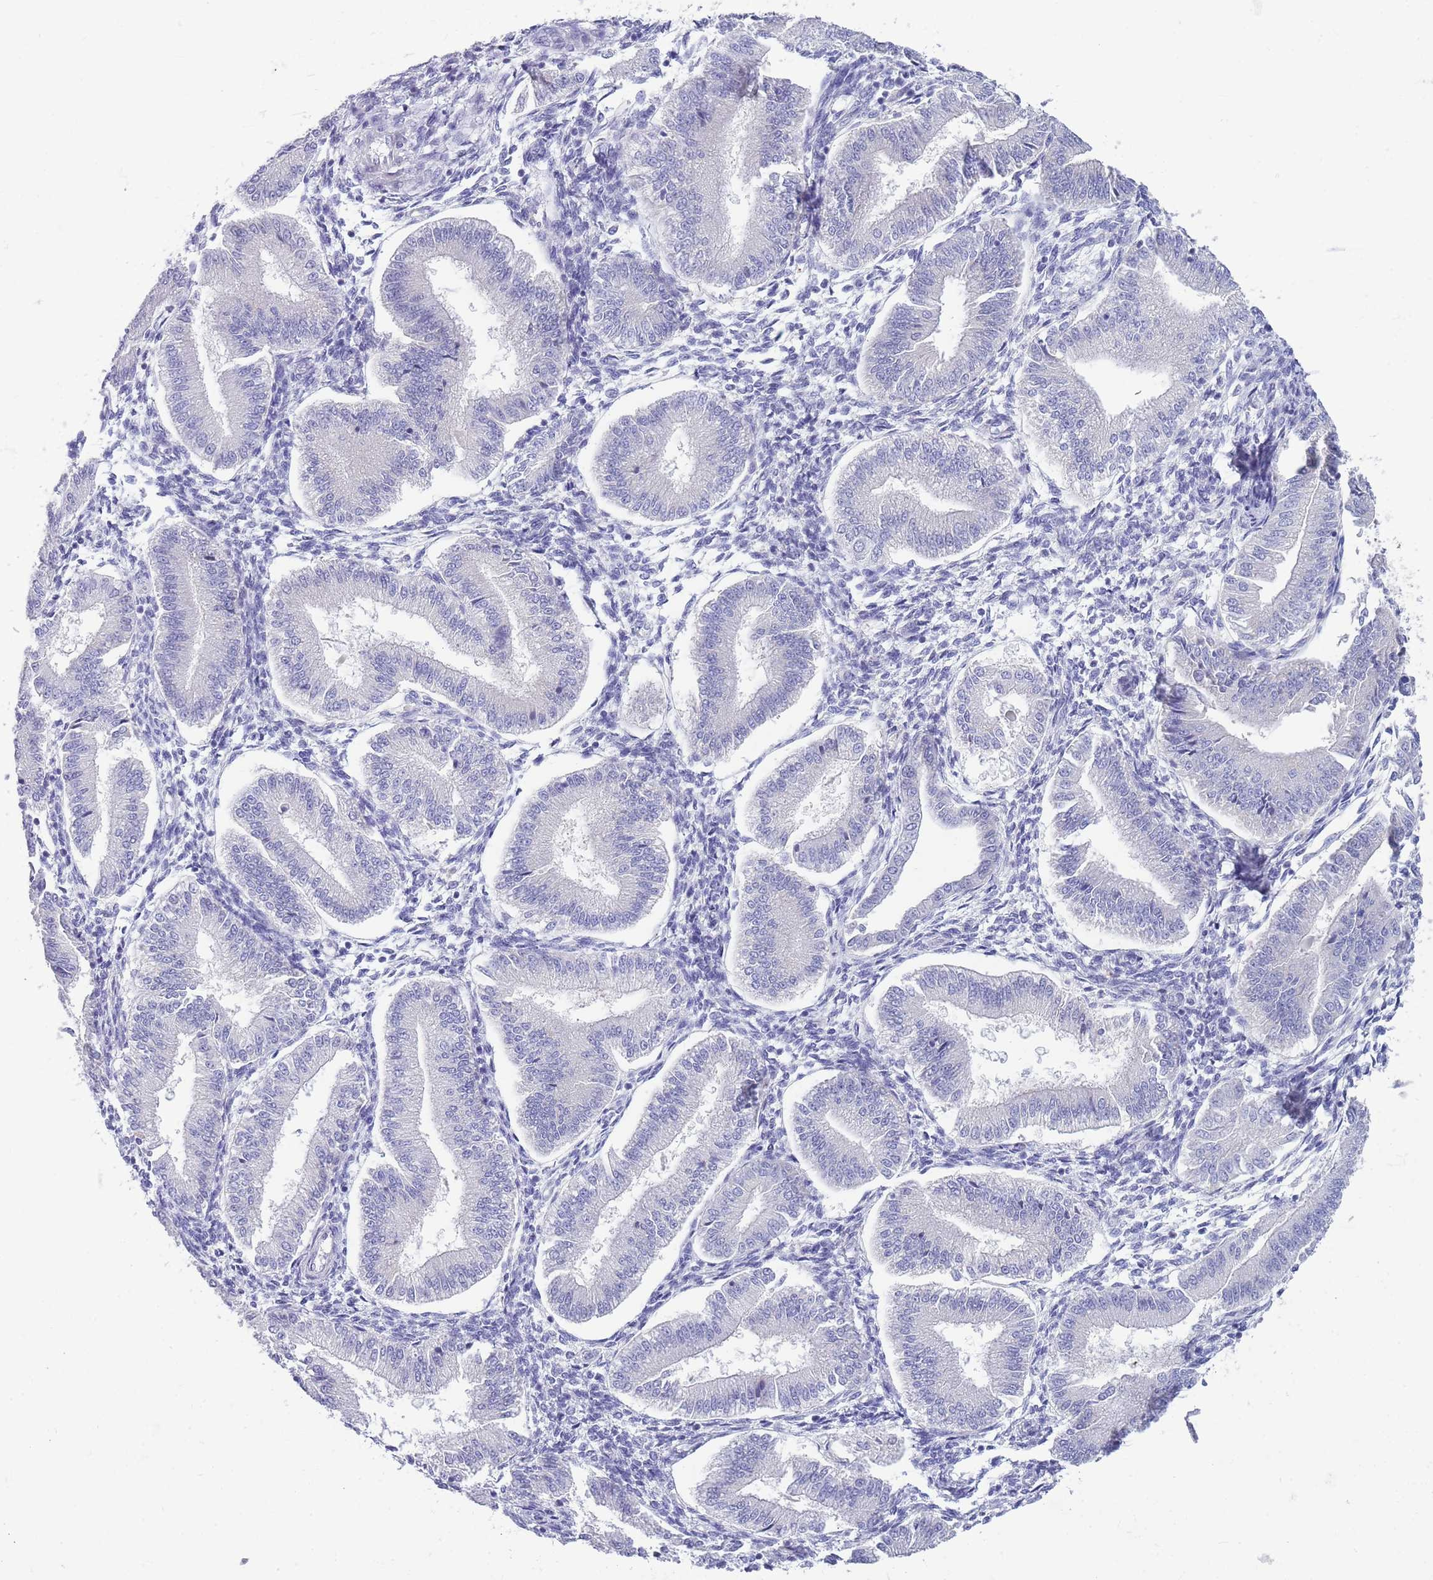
{"staining": {"intensity": "negative", "quantity": "none", "location": "none"}, "tissue": "endometrium", "cell_type": "Cells in endometrial stroma", "image_type": "normal", "snomed": [{"axis": "morphology", "description": "Normal tissue, NOS"}, {"axis": "topography", "description": "Endometrium"}], "caption": "Immunohistochemistry photomicrograph of benign endometrium: human endometrium stained with DAB shows no significant protein positivity in cells in endometrial stroma.", "gene": "DDHD1", "patient": {"sex": "female", "age": 39}}